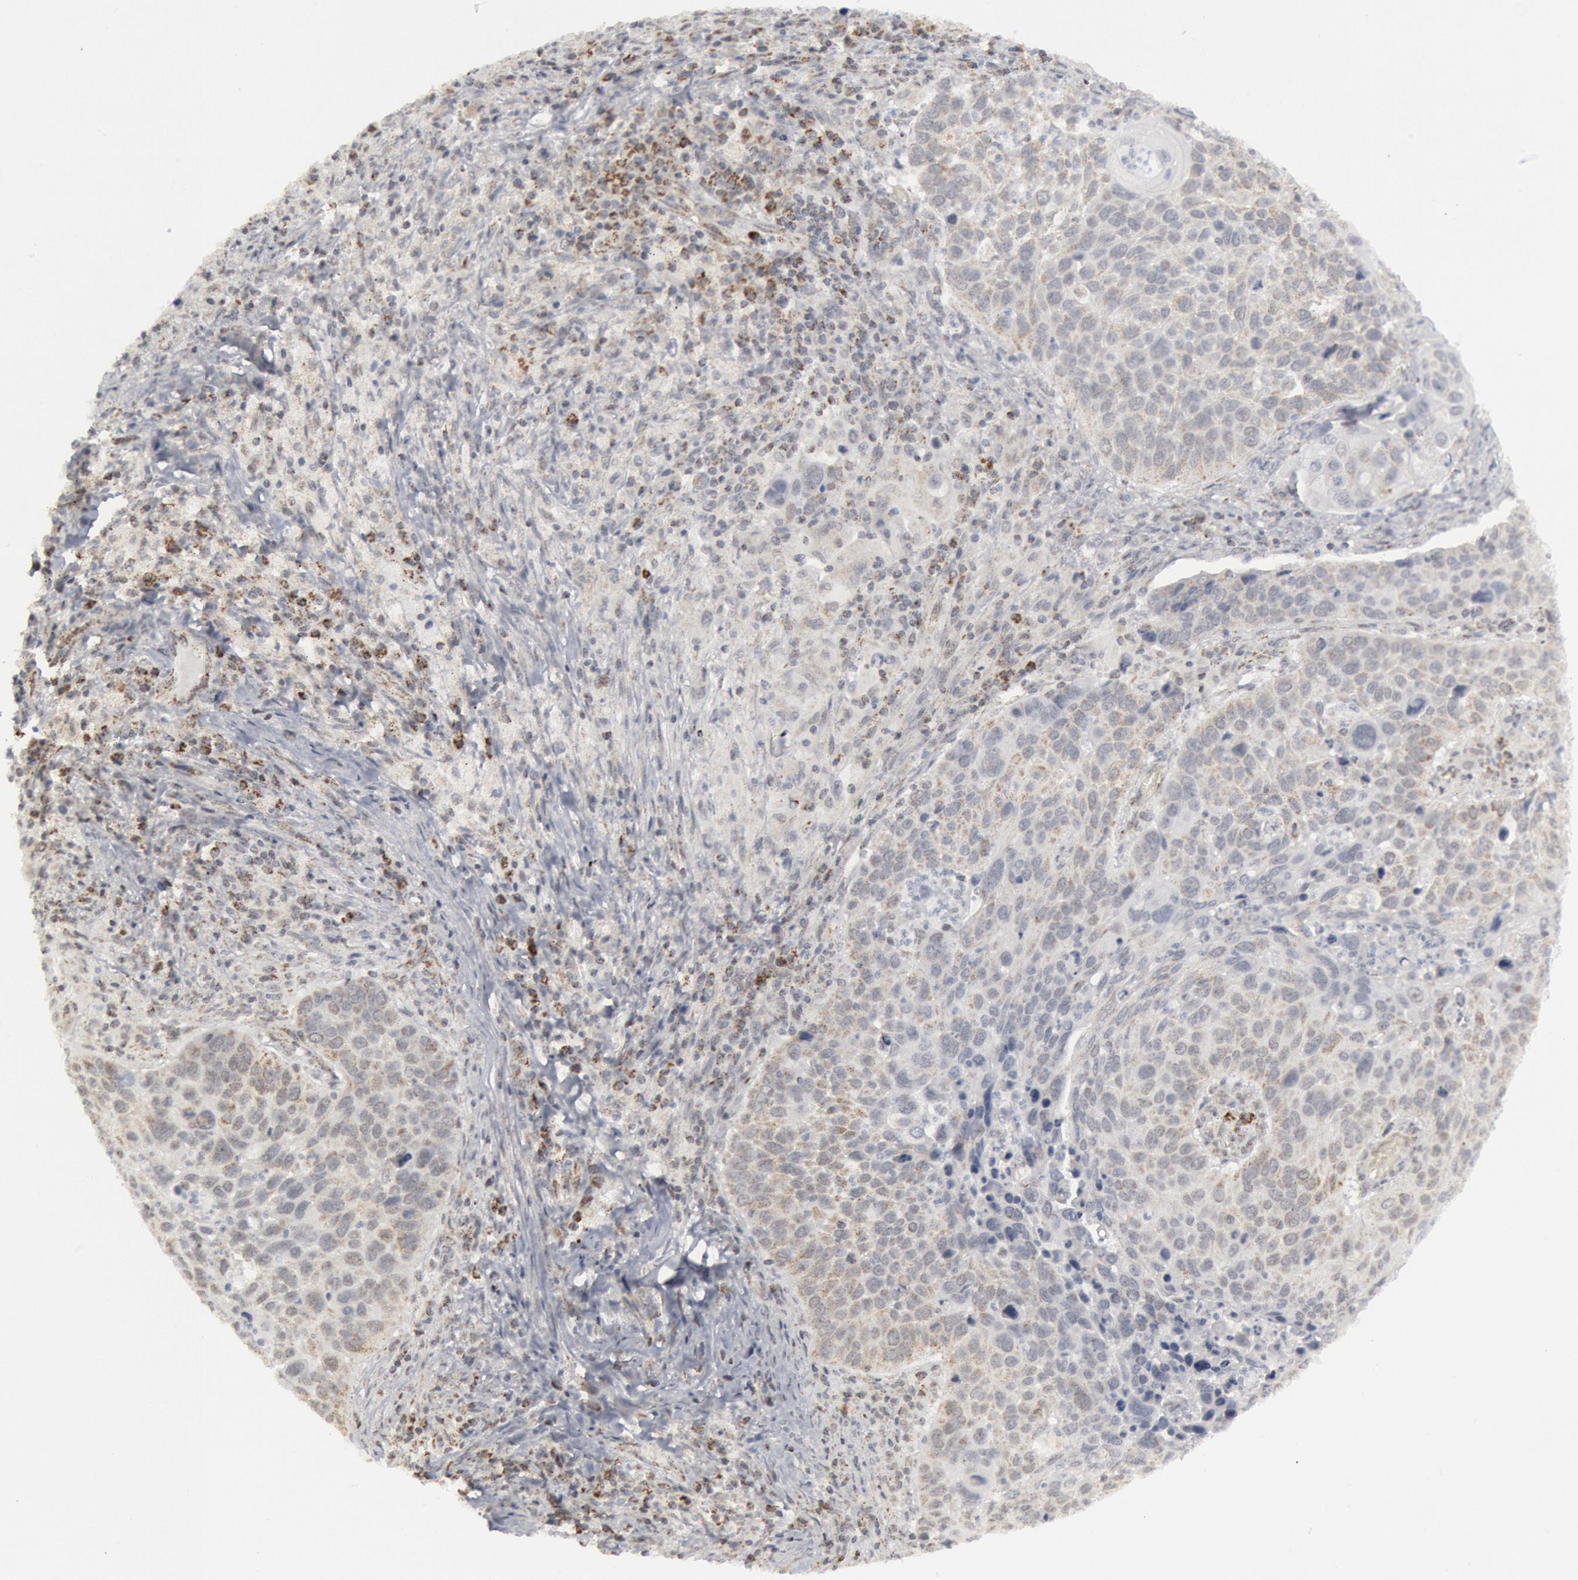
{"staining": {"intensity": "weak", "quantity": "<25%", "location": "cytoplasmic/membranous"}, "tissue": "lung cancer", "cell_type": "Tumor cells", "image_type": "cancer", "snomed": [{"axis": "morphology", "description": "Squamous cell carcinoma, NOS"}, {"axis": "topography", "description": "Lung"}], "caption": "Immunohistochemical staining of lung cancer reveals no significant positivity in tumor cells.", "gene": "CASP9", "patient": {"sex": "male", "age": 68}}